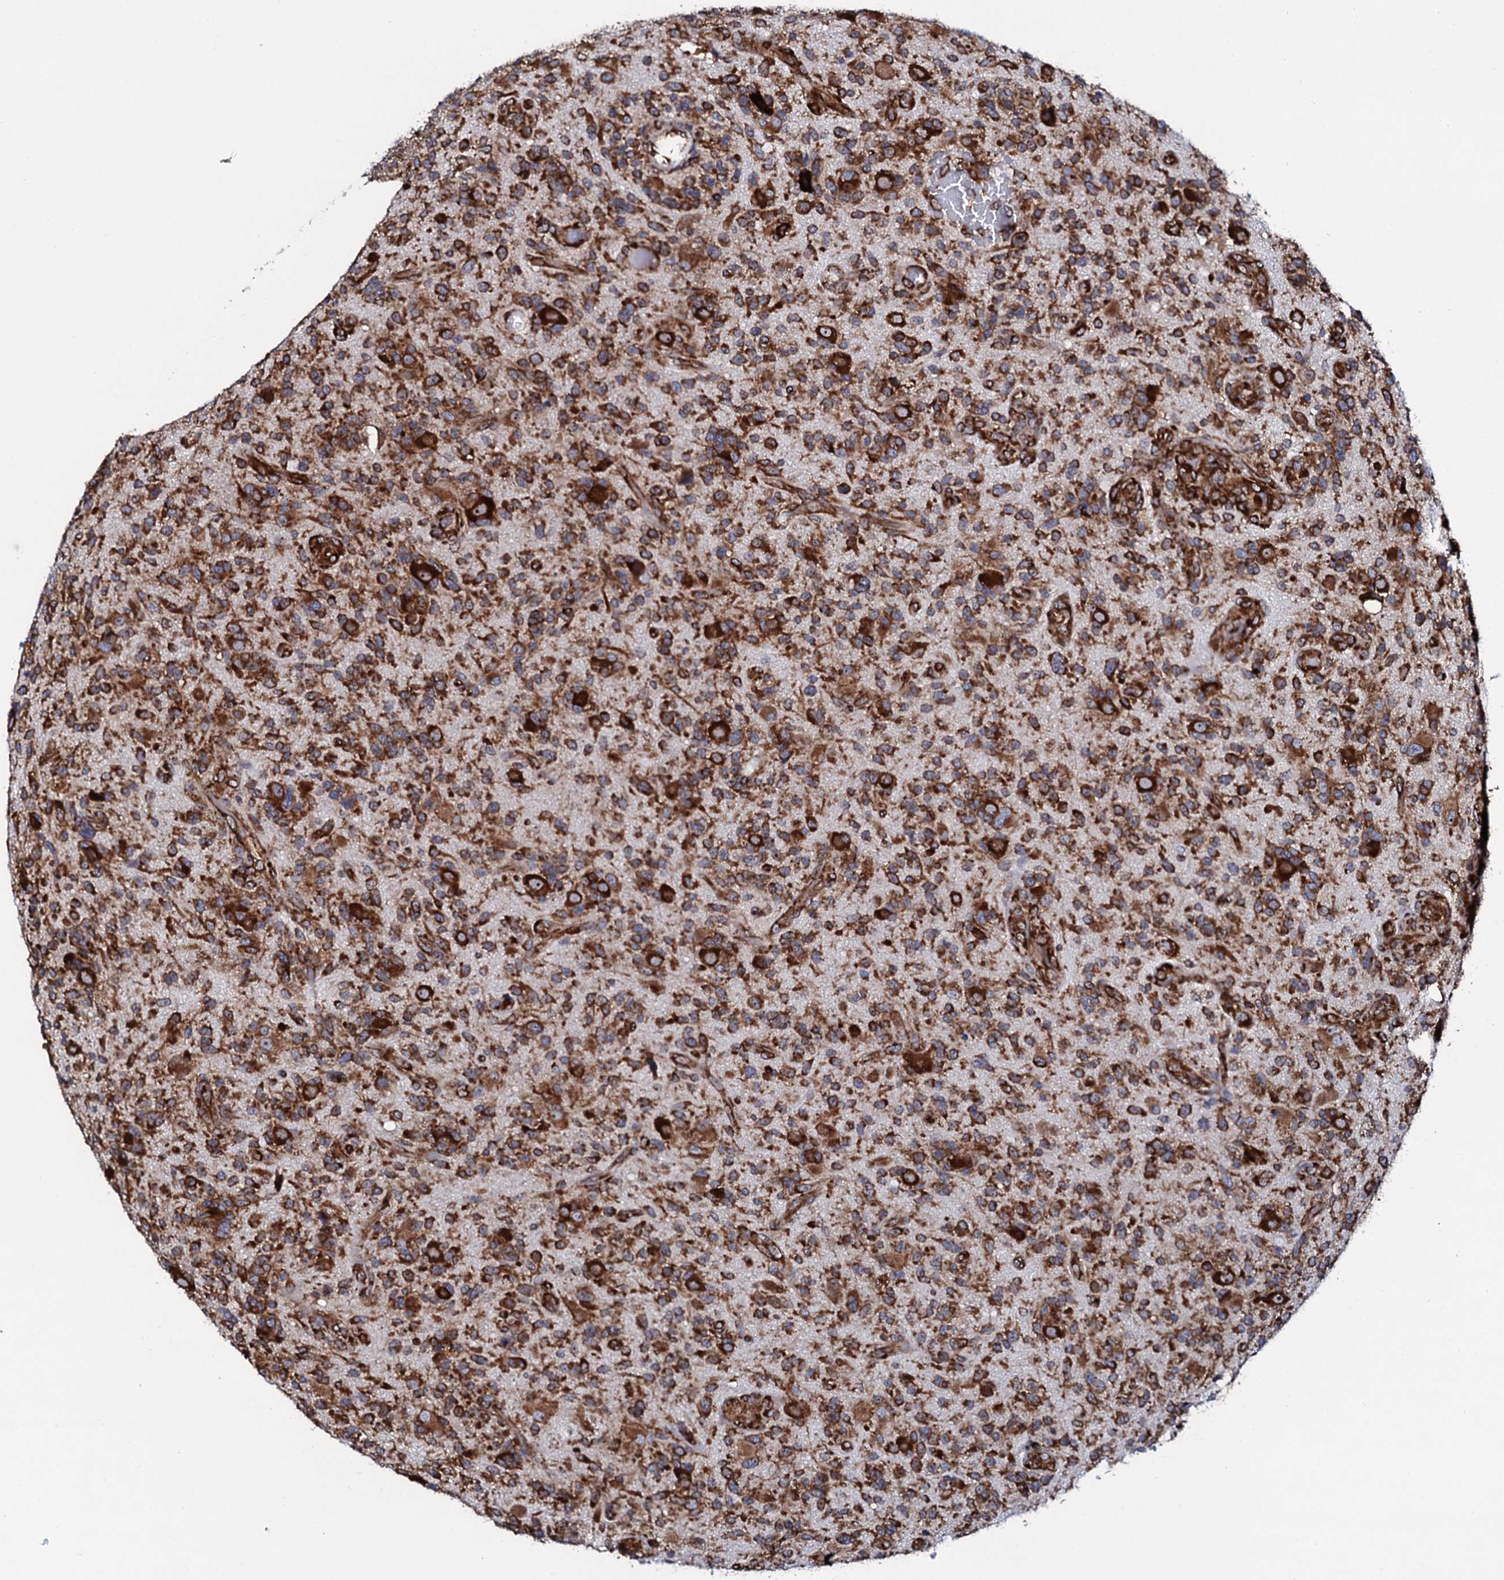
{"staining": {"intensity": "strong", "quantity": ">75%", "location": "cytoplasmic/membranous"}, "tissue": "glioma", "cell_type": "Tumor cells", "image_type": "cancer", "snomed": [{"axis": "morphology", "description": "Glioma, malignant, High grade"}, {"axis": "topography", "description": "Brain"}], "caption": "Protein expression analysis of human glioma reveals strong cytoplasmic/membranous staining in approximately >75% of tumor cells. (Stains: DAB in brown, nuclei in blue, Microscopy: brightfield microscopy at high magnification).", "gene": "SPTY2D1", "patient": {"sex": "male", "age": 47}}